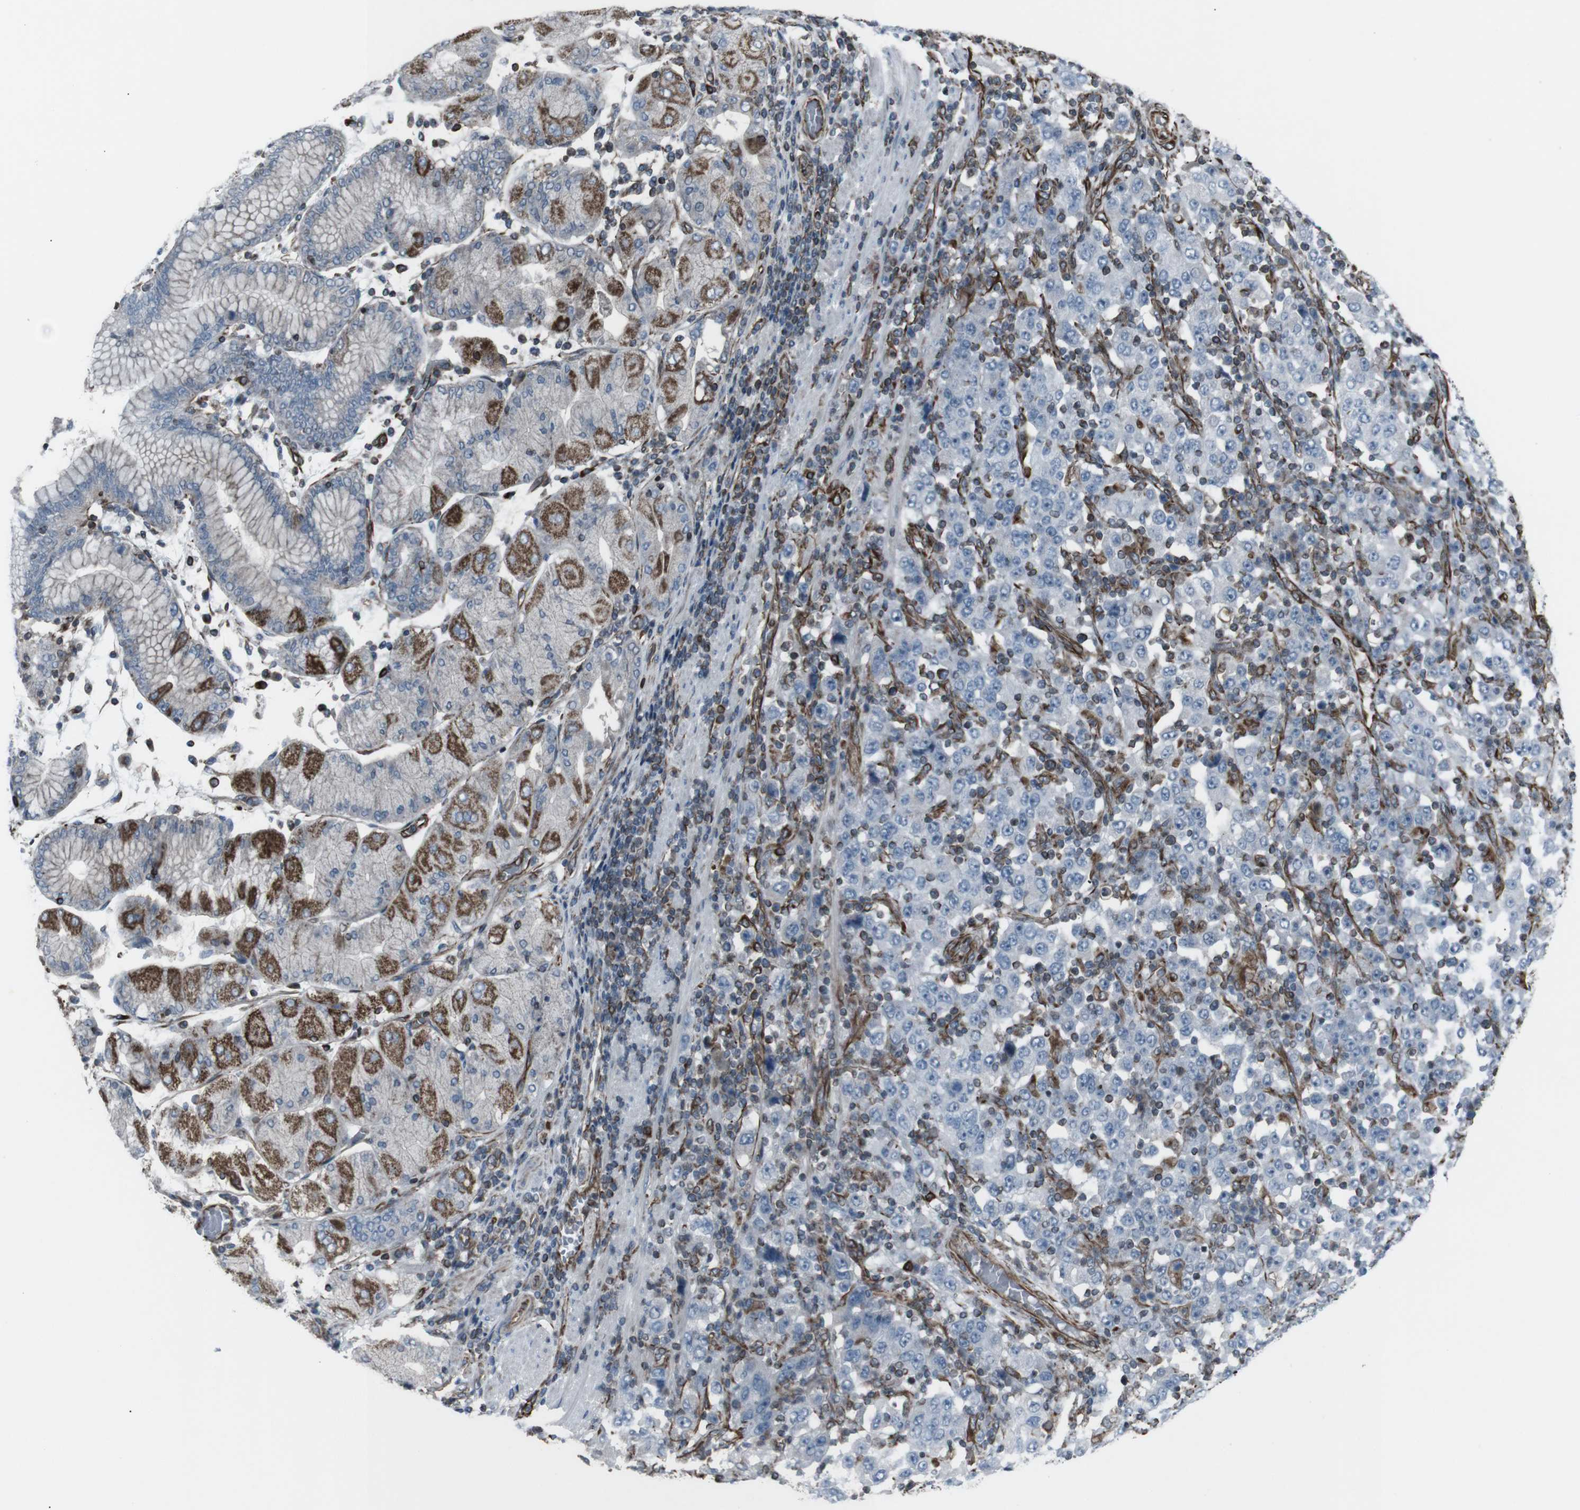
{"staining": {"intensity": "negative", "quantity": "none", "location": "none"}, "tissue": "stomach cancer", "cell_type": "Tumor cells", "image_type": "cancer", "snomed": [{"axis": "morphology", "description": "Normal tissue, NOS"}, {"axis": "morphology", "description": "Adenocarcinoma, NOS"}, {"axis": "topography", "description": "Stomach, upper"}, {"axis": "topography", "description": "Stomach"}], "caption": "This is an immunohistochemistry micrograph of human stomach cancer. There is no expression in tumor cells.", "gene": "TMEM141", "patient": {"sex": "male", "age": 59}}